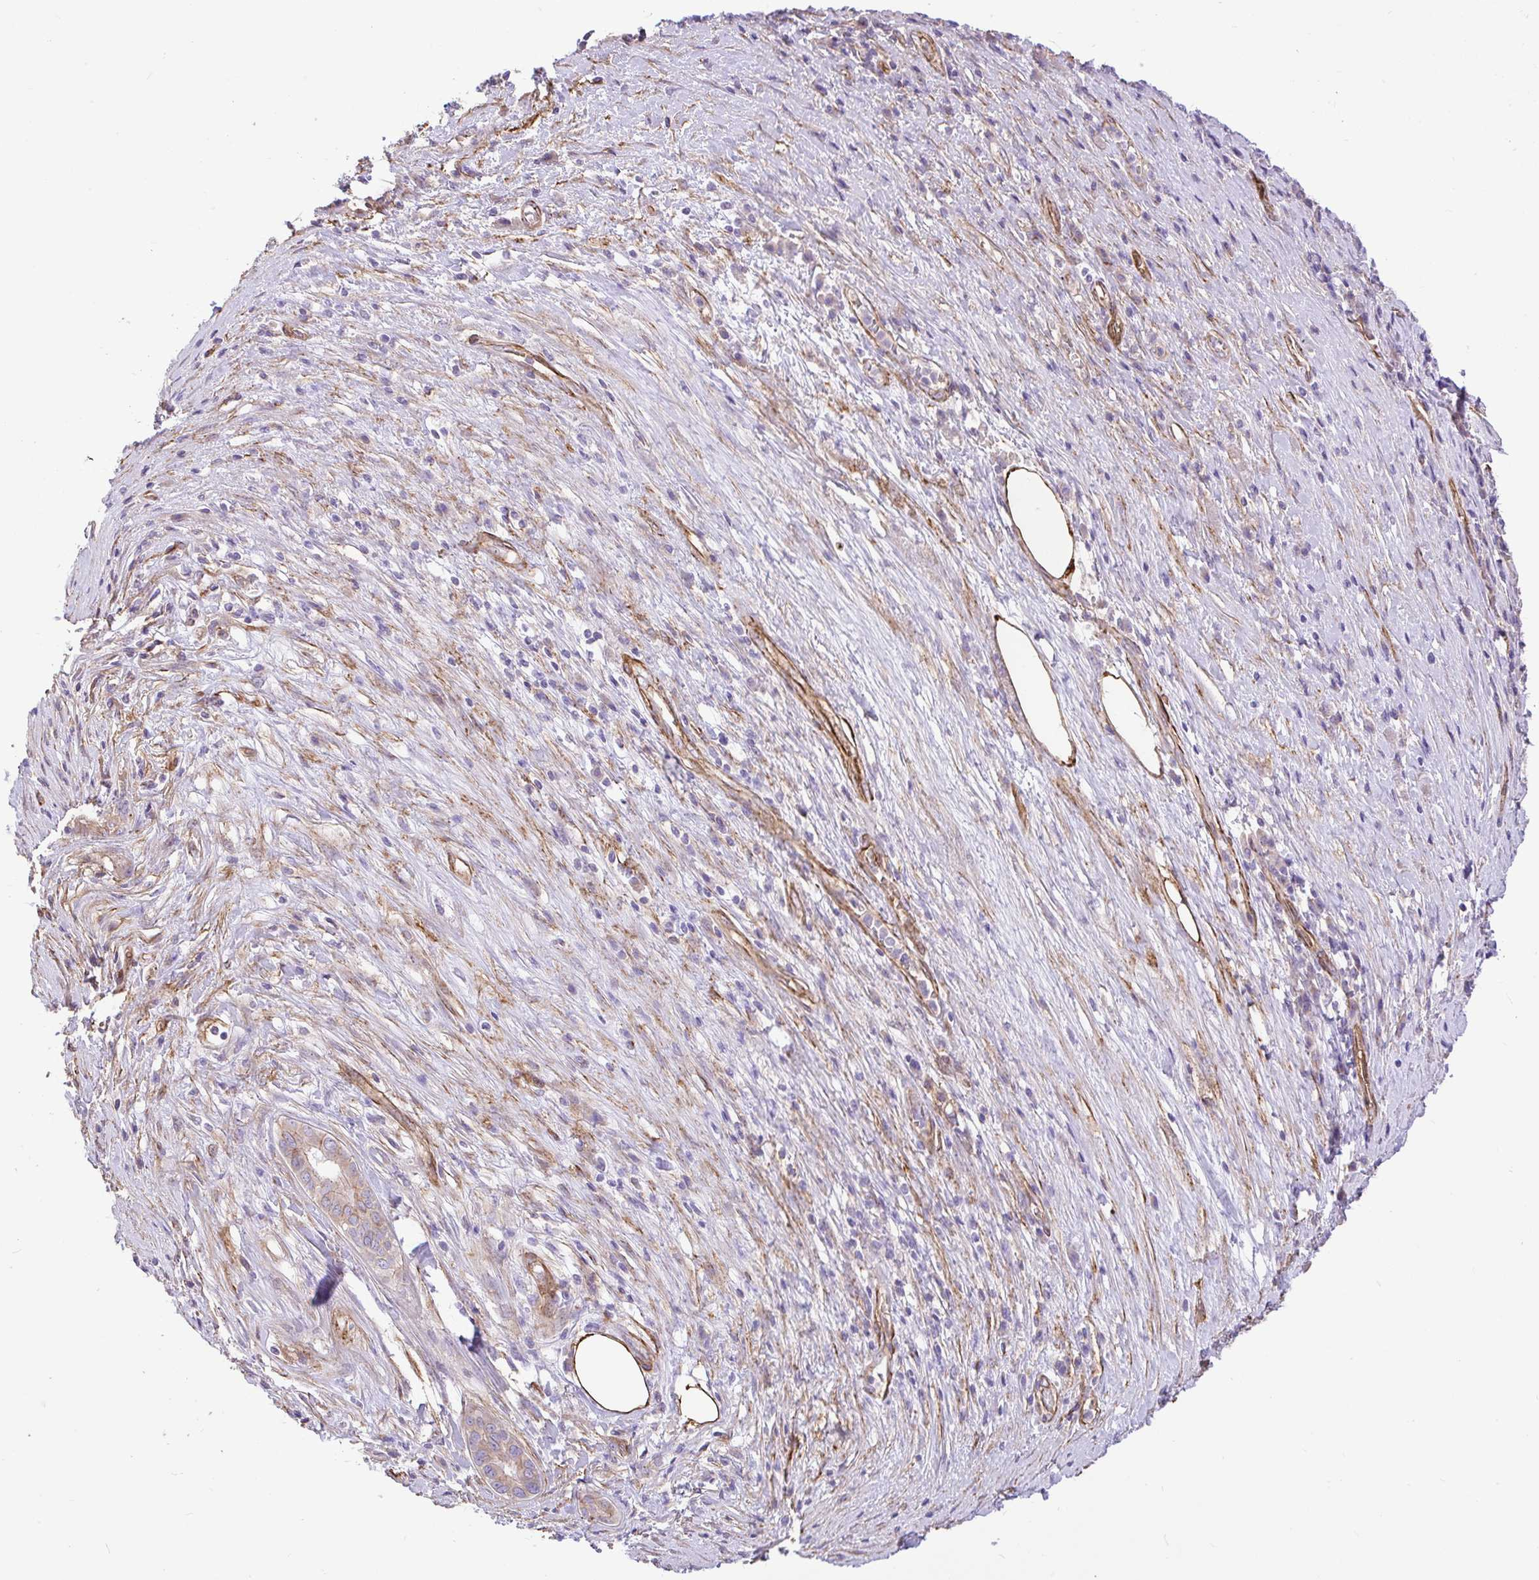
{"staining": {"intensity": "negative", "quantity": "none", "location": "none"}, "tissue": "pancreatic cancer", "cell_type": "Tumor cells", "image_type": "cancer", "snomed": [{"axis": "morphology", "description": "Adenocarcinoma, NOS"}, {"axis": "topography", "description": "Pancreas"}], "caption": "This is a image of immunohistochemistry (IHC) staining of pancreatic cancer (adenocarcinoma), which shows no expression in tumor cells.", "gene": "PTPRK", "patient": {"sex": "male", "age": 63}}